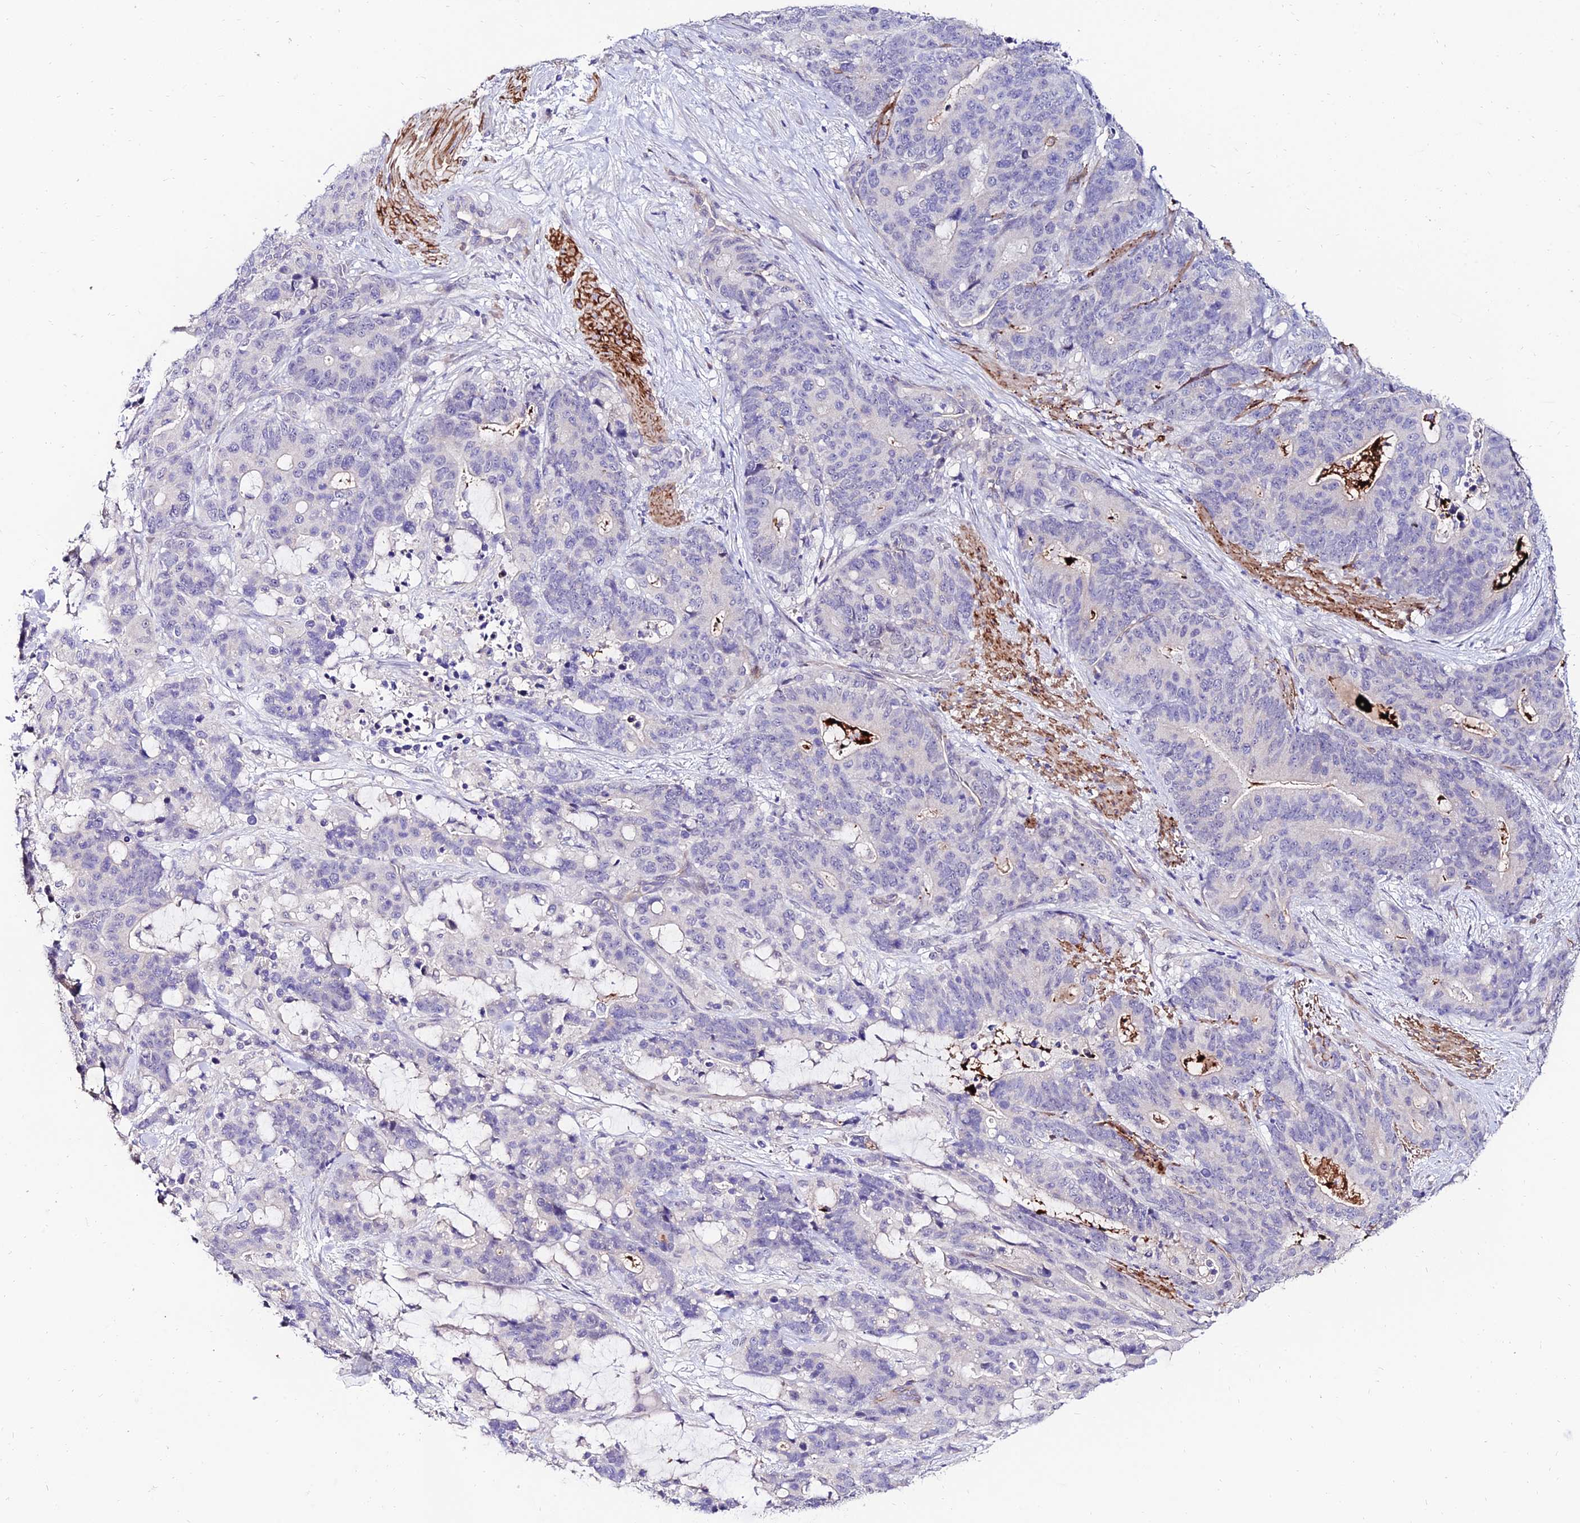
{"staining": {"intensity": "negative", "quantity": "none", "location": "none"}, "tissue": "stomach cancer", "cell_type": "Tumor cells", "image_type": "cancer", "snomed": [{"axis": "morphology", "description": "Adenocarcinoma, NOS"}, {"axis": "topography", "description": "Stomach"}], "caption": "The micrograph displays no staining of tumor cells in stomach adenocarcinoma. (Stains: DAB (3,3'-diaminobenzidine) immunohistochemistry with hematoxylin counter stain, Microscopy: brightfield microscopy at high magnification).", "gene": "ALDH3B2", "patient": {"sex": "female", "age": 76}}